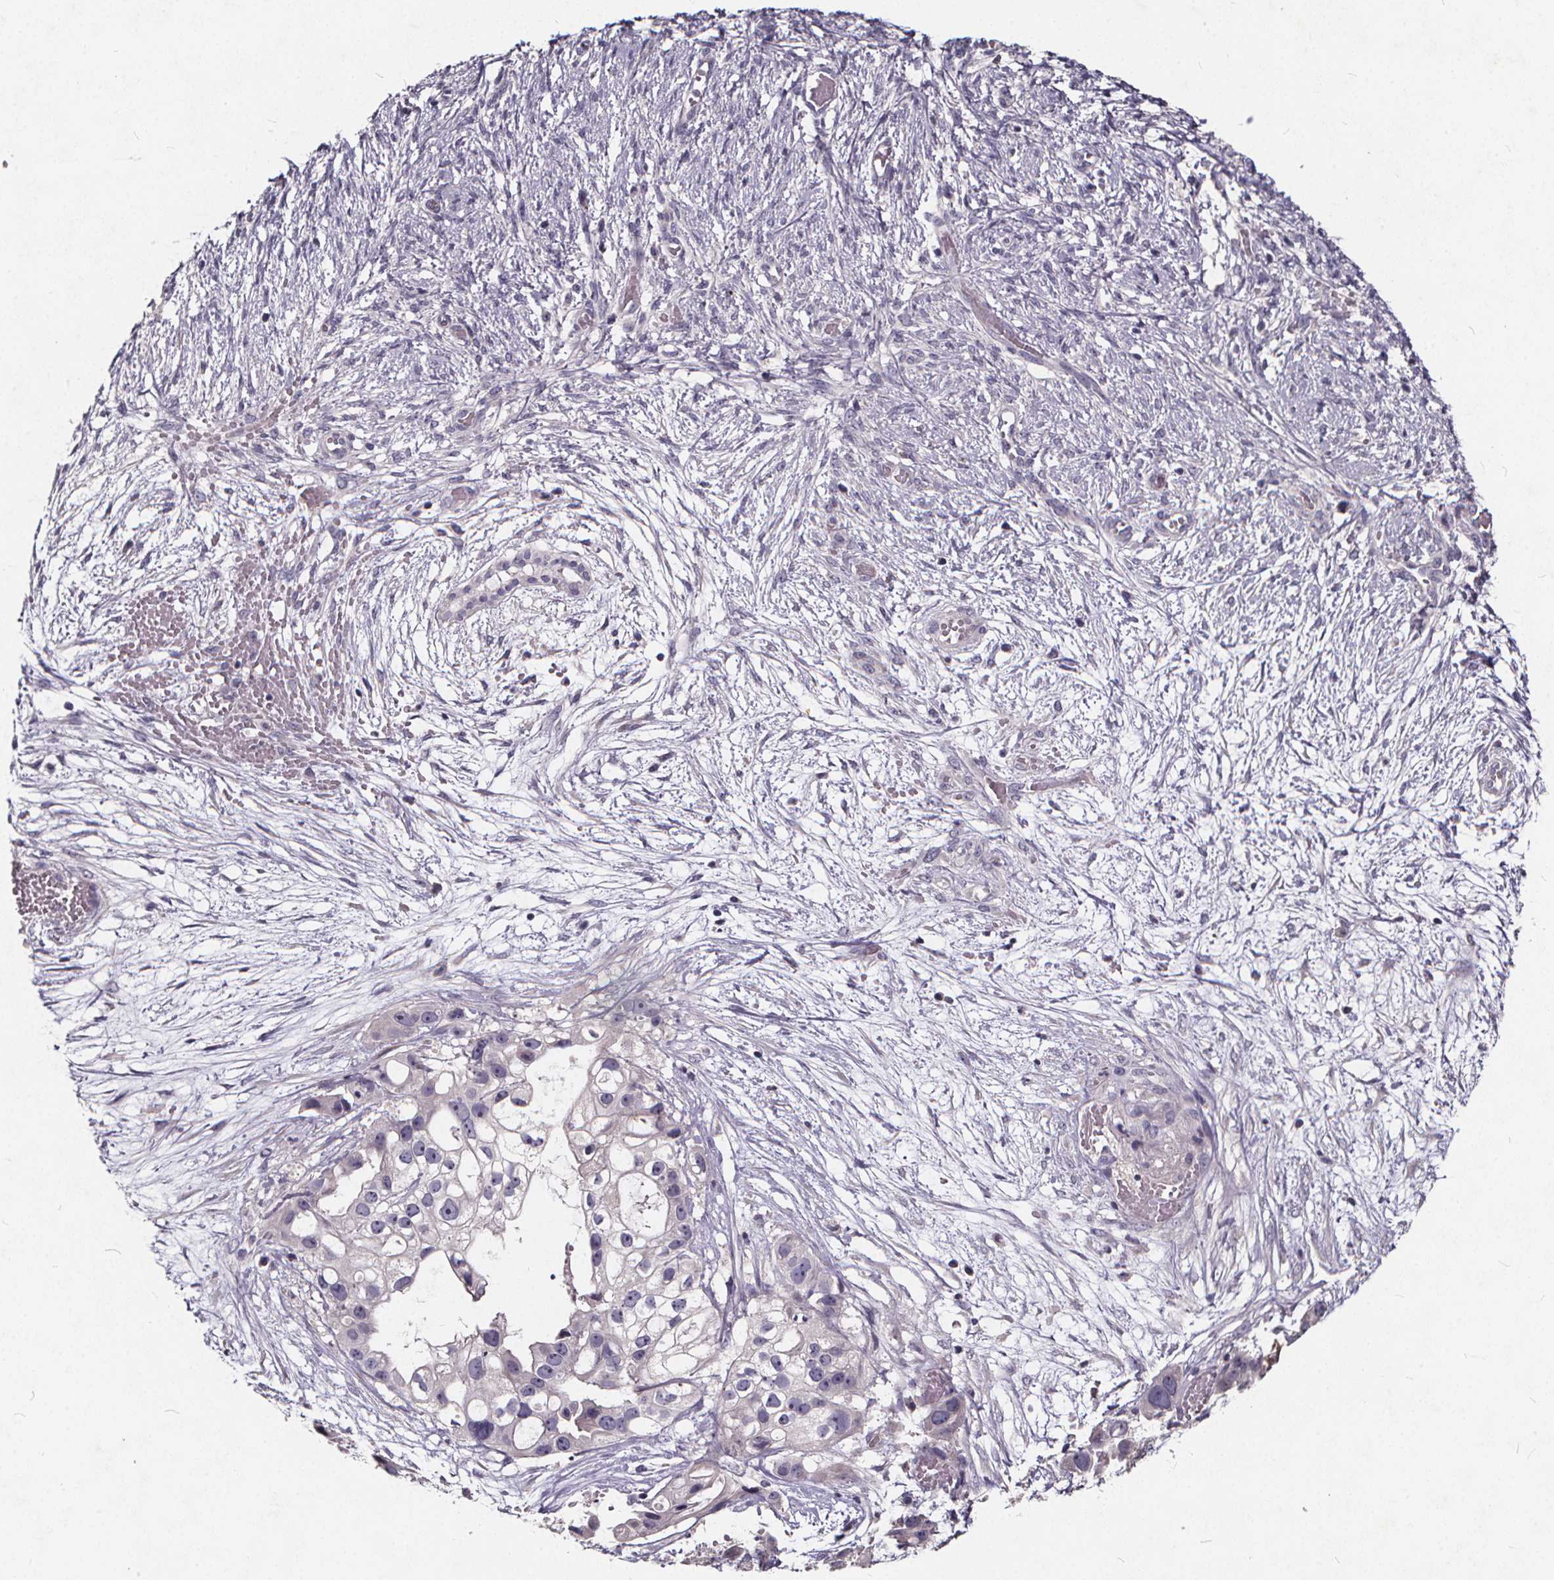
{"staining": {"intensity": "negative", "quantity": "none", "location": "none"}, "tissue": "ovarian cancer", "cell_type": "Tumor cells", "image_type": "cancer", "snomed": [{"axis": "morphology", "description": "Cystadenocarcinoma, serous, NOS"}, {"axis": "topography", "description": "Ovary"}], "caption": "A histopathology image of human ovarian cancer (serous cystadenocarcinoma) is negative for staining in tumor cells.", "gene": "TSPAN14", "patient": {"sex": "female", "age": 56}}